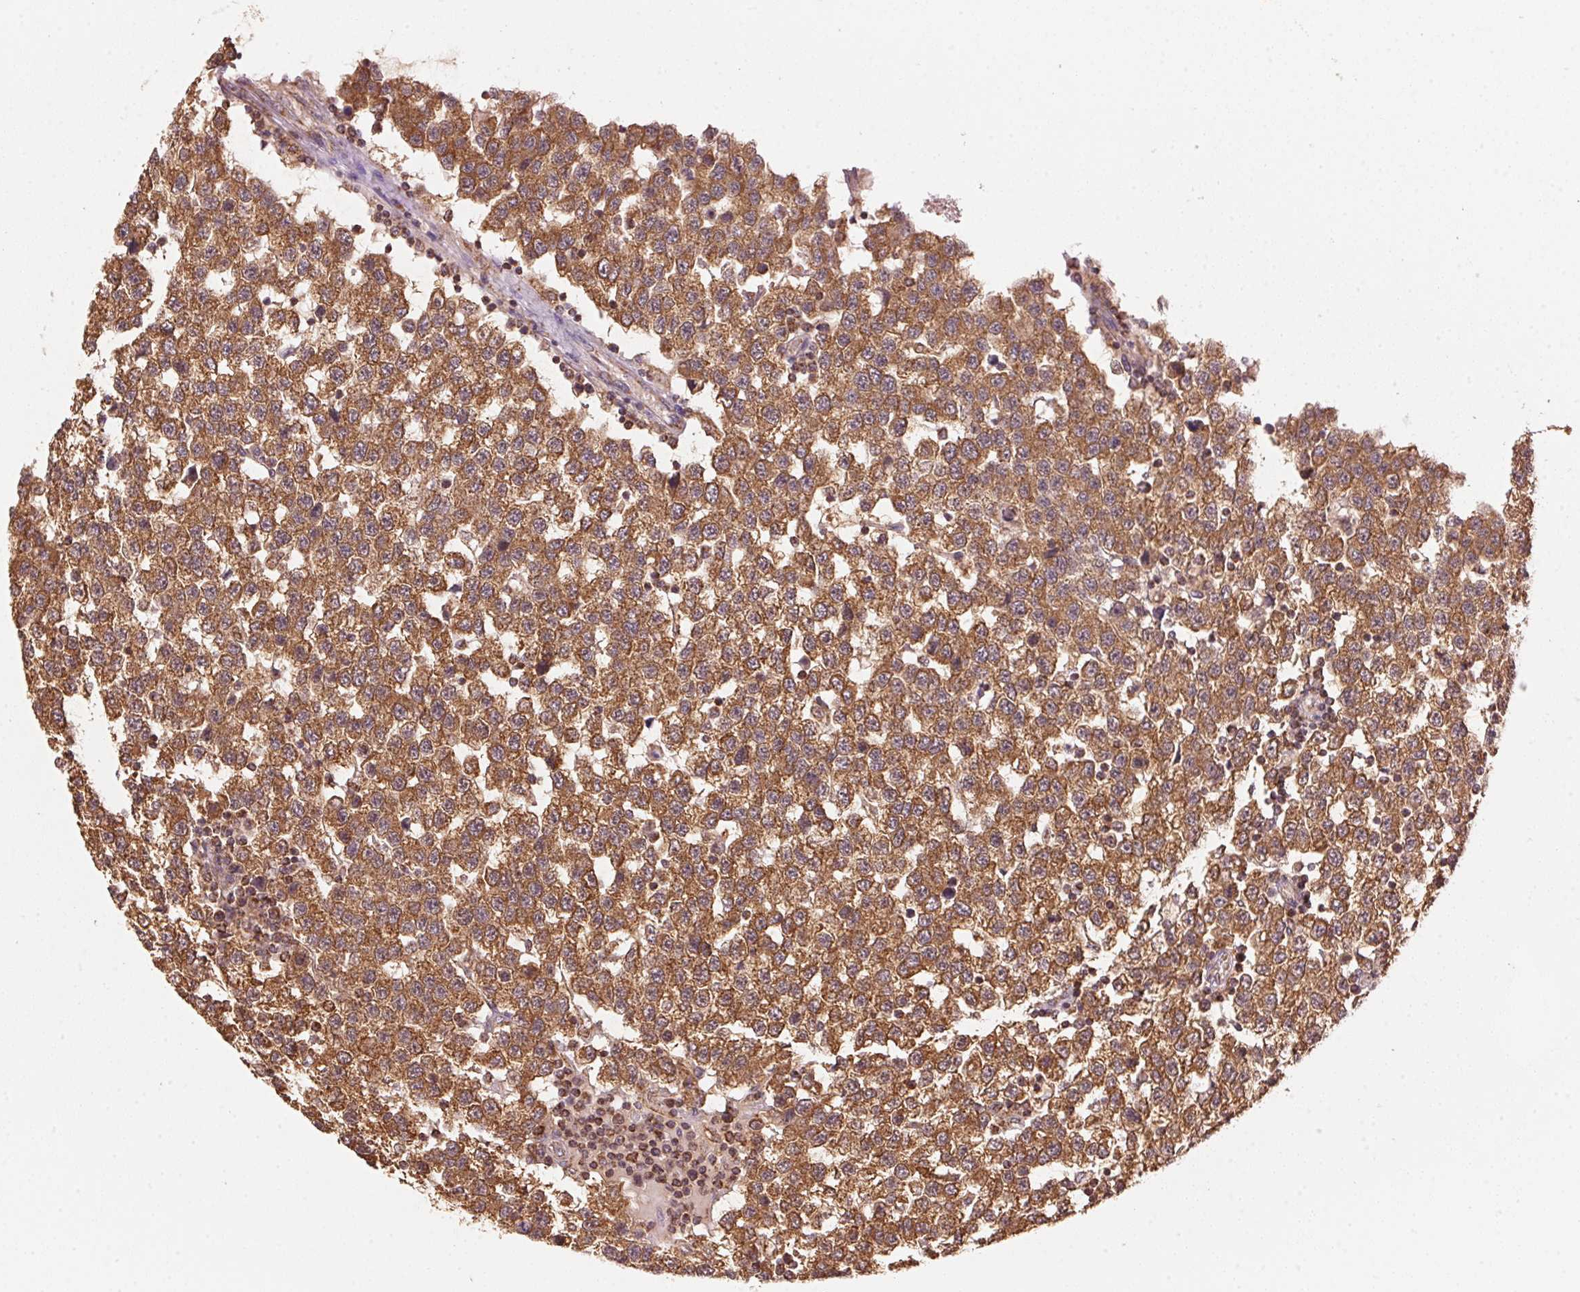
{"staining": {"intensity": "strong", "quantity": ">75%", "location": "cytoplasmic/membranous"}, "tissue": "testis cancer", "cell_type": "Tumor cells", "image_type": "cancer", "snomed": [{"axis": "morphology", "description": "Seminoma, NOS"}, {"axis": "topography", "description": "Testis"}], "caption": "A high amount of strong cytoplasmic/membranous staining is seen in about >75% of tumor cells in testis cancer (seminoma) tissue.", "gene": "ARHGAP6", "patient": {"sex": "male", "age": 34}}